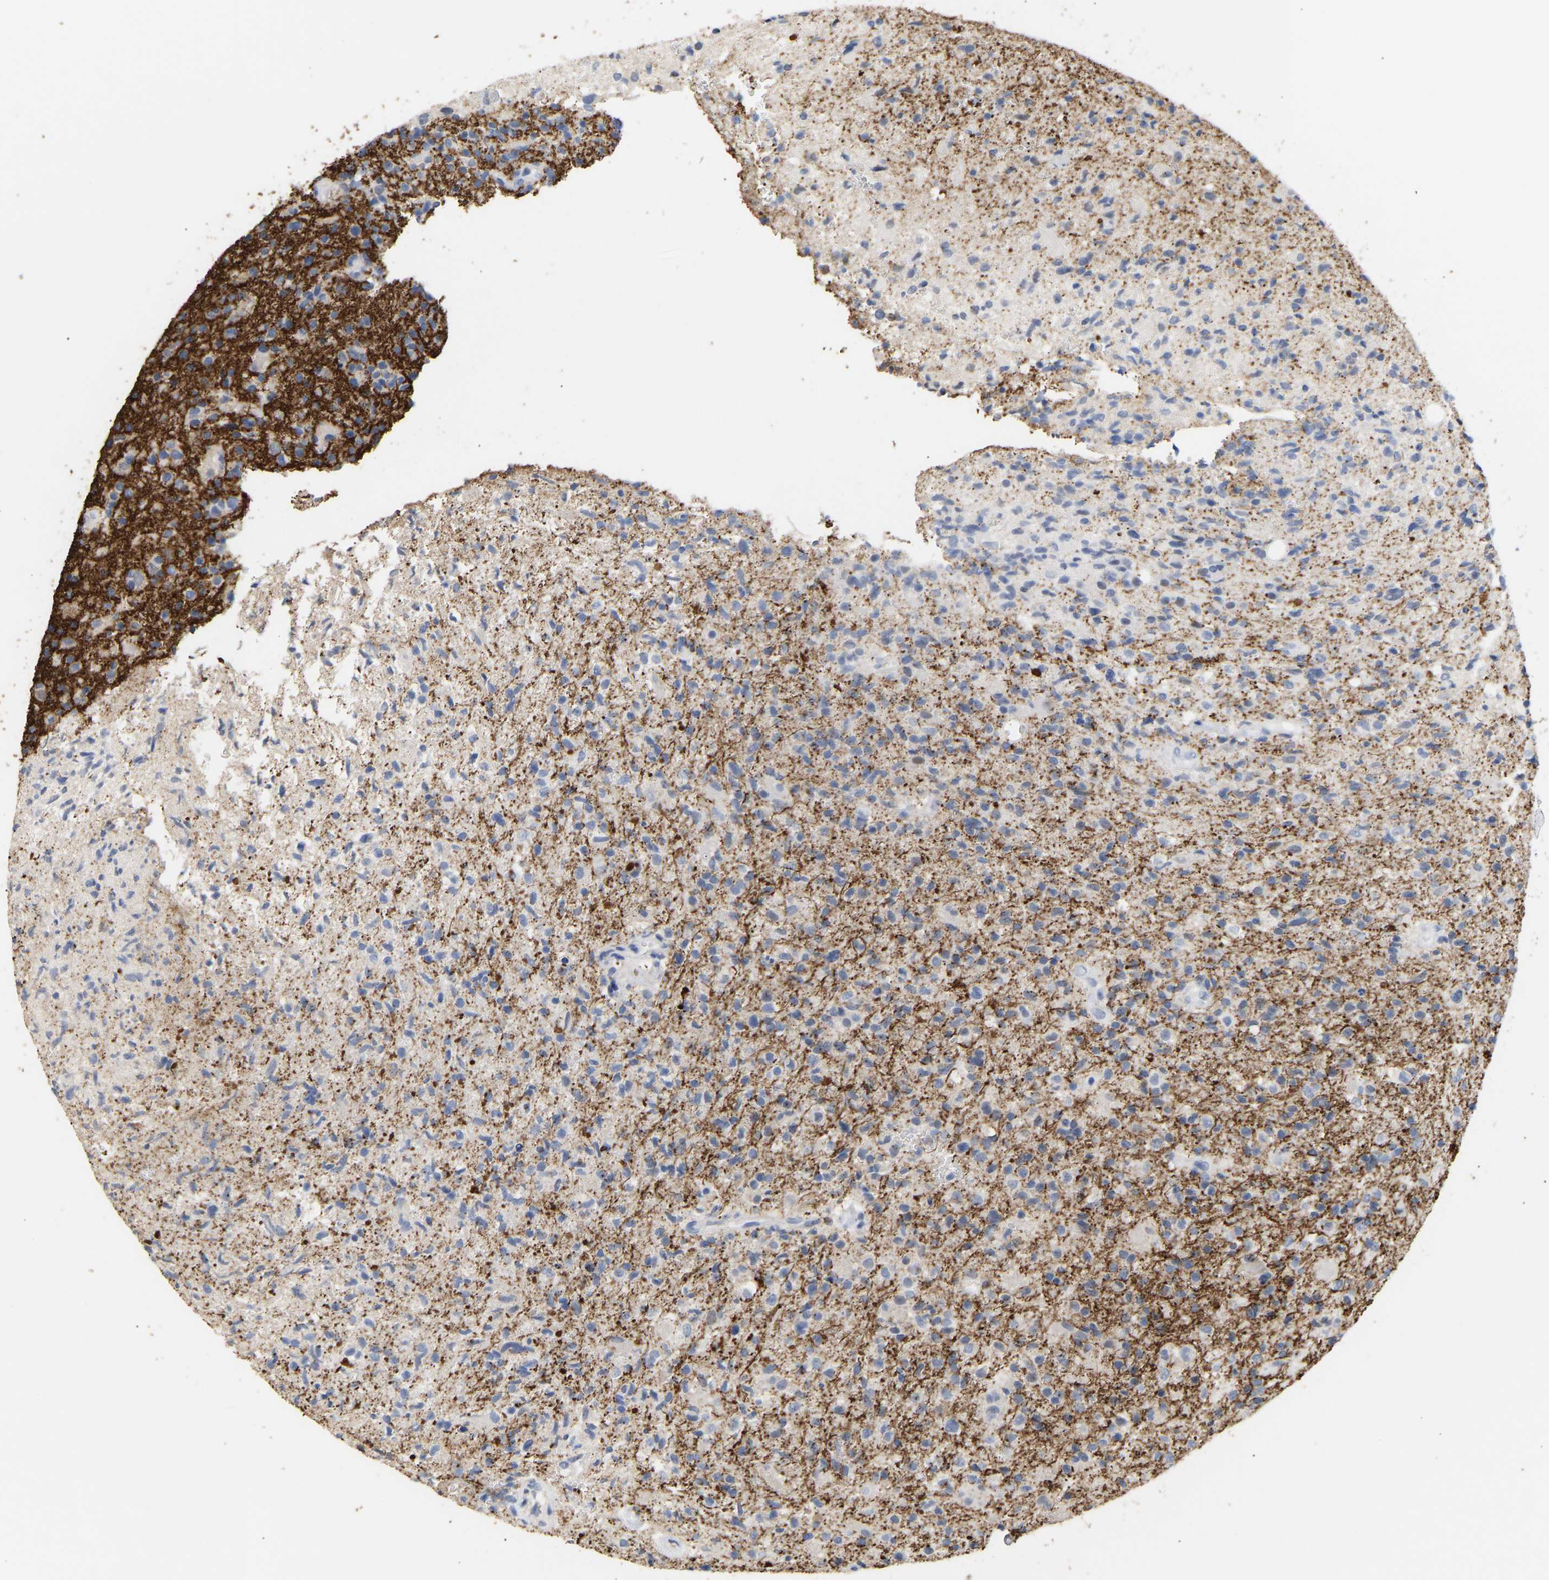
{"staining": {"intensity": "weak", "quantity": ">75%", "location": "cytoplasmic/membranous"}, "tissue": "glioma", "cell_type": "Tumor cells", "image_type": "cancer", "snomed": [{"axis": "morphology", "description": "Glioma, malignant, High grade"}, {"axis": "topography", "description": "Brain"}], "caption": "Protein expression analysis of malignant high-grade glioma demonstrates weak cytoplasmic/membranous staining in about >75% of tumor cells.", "gene": "AMPH", "patient": {"sex": "male", "age": 72}}